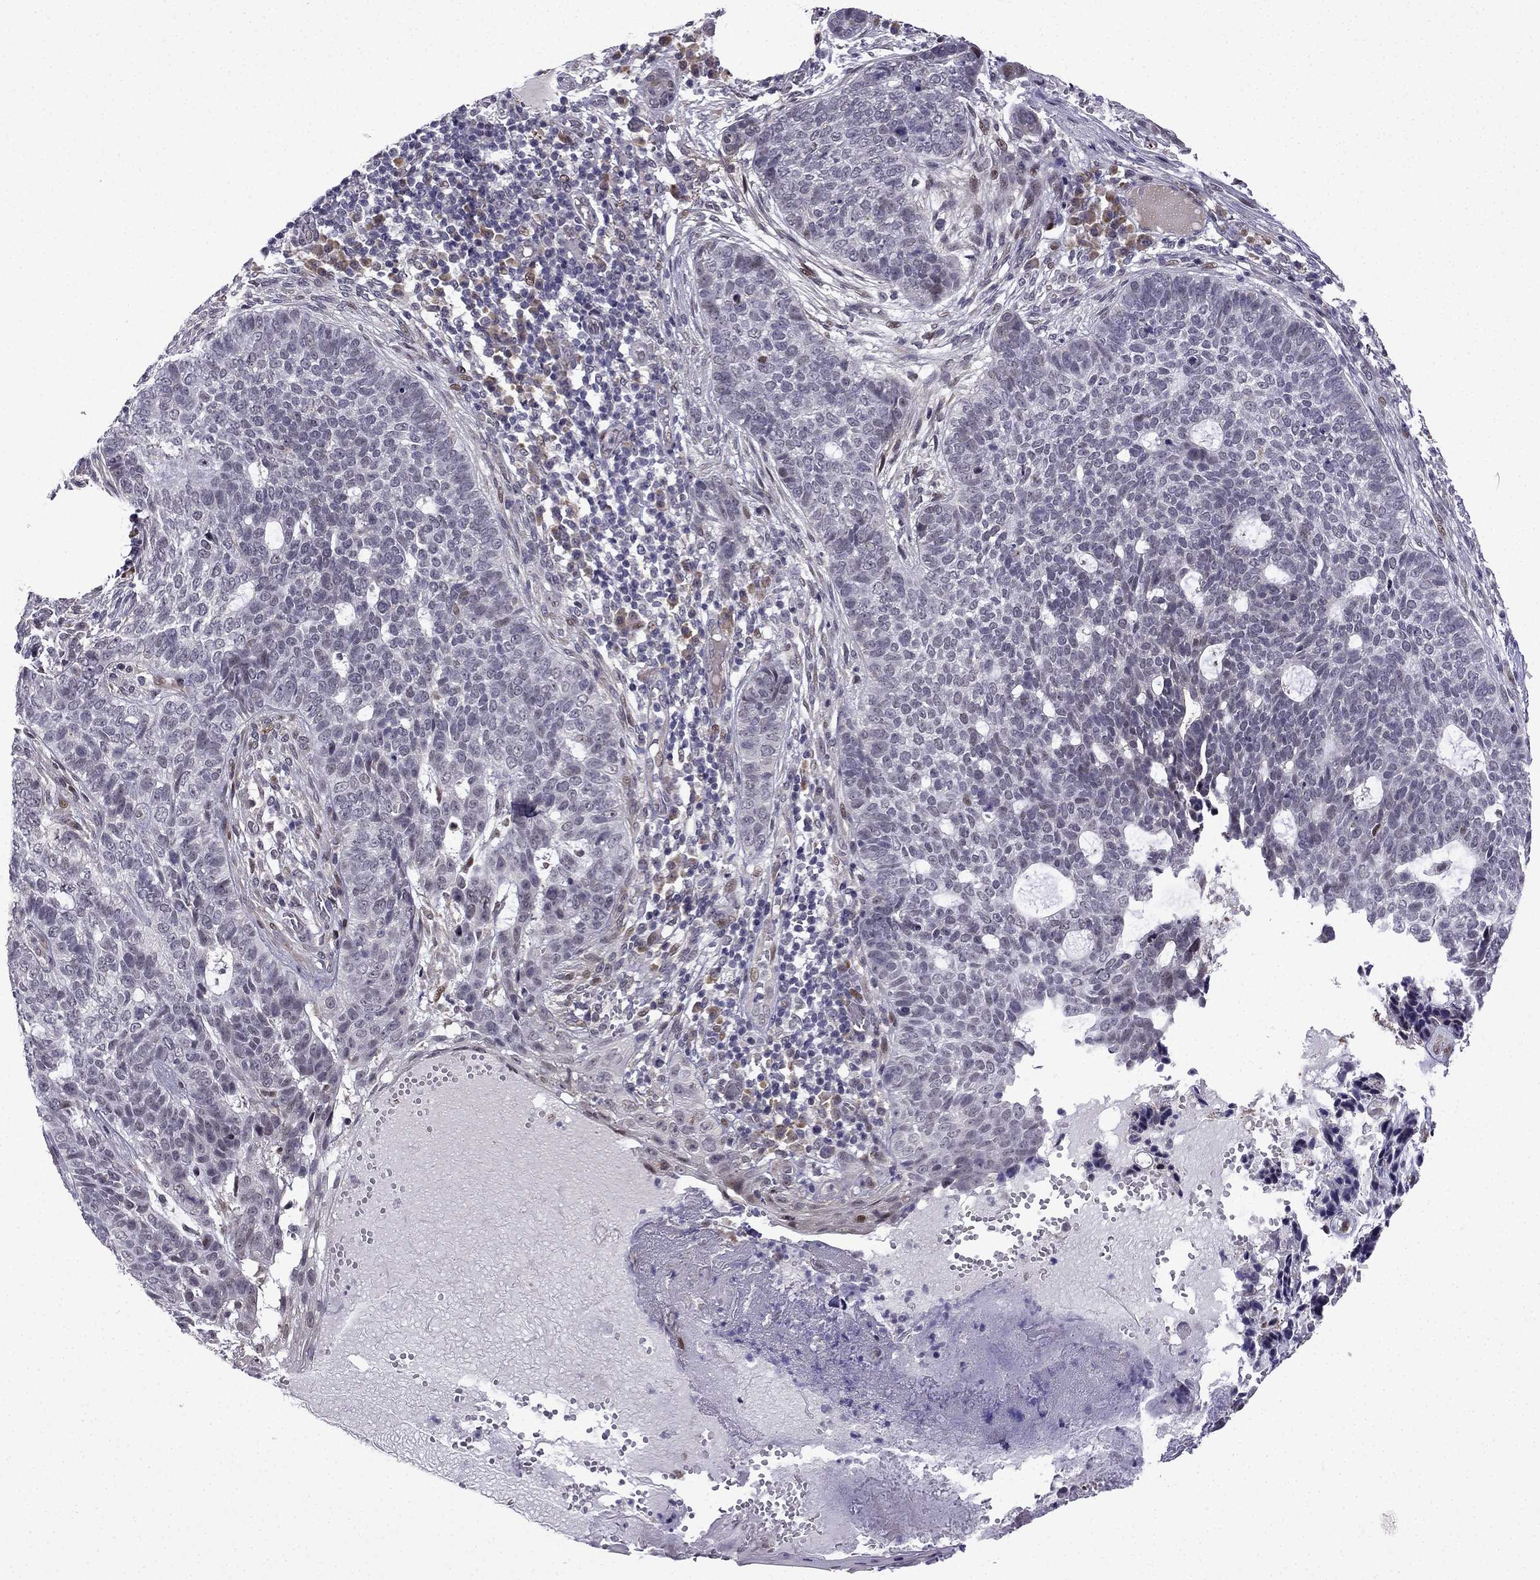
{"staining": {"intensity": "negative", "quantity": "none", "location": "none"}, "tissue": "skin cancer", "cell_type": "Tumor cells", "image_type": "cancer", "snomed": [{"axis": "morphology", "description": "Basal cell carcinoma"}, {"axis": "topography", "description": "Skin"}], "caption": "An immunohistochemistry image of skin cancer is shown. There is no staining in tumor cells of skin cancer.", "gene": "FGF3", "patient": {"sex": "female", "age": 69}}